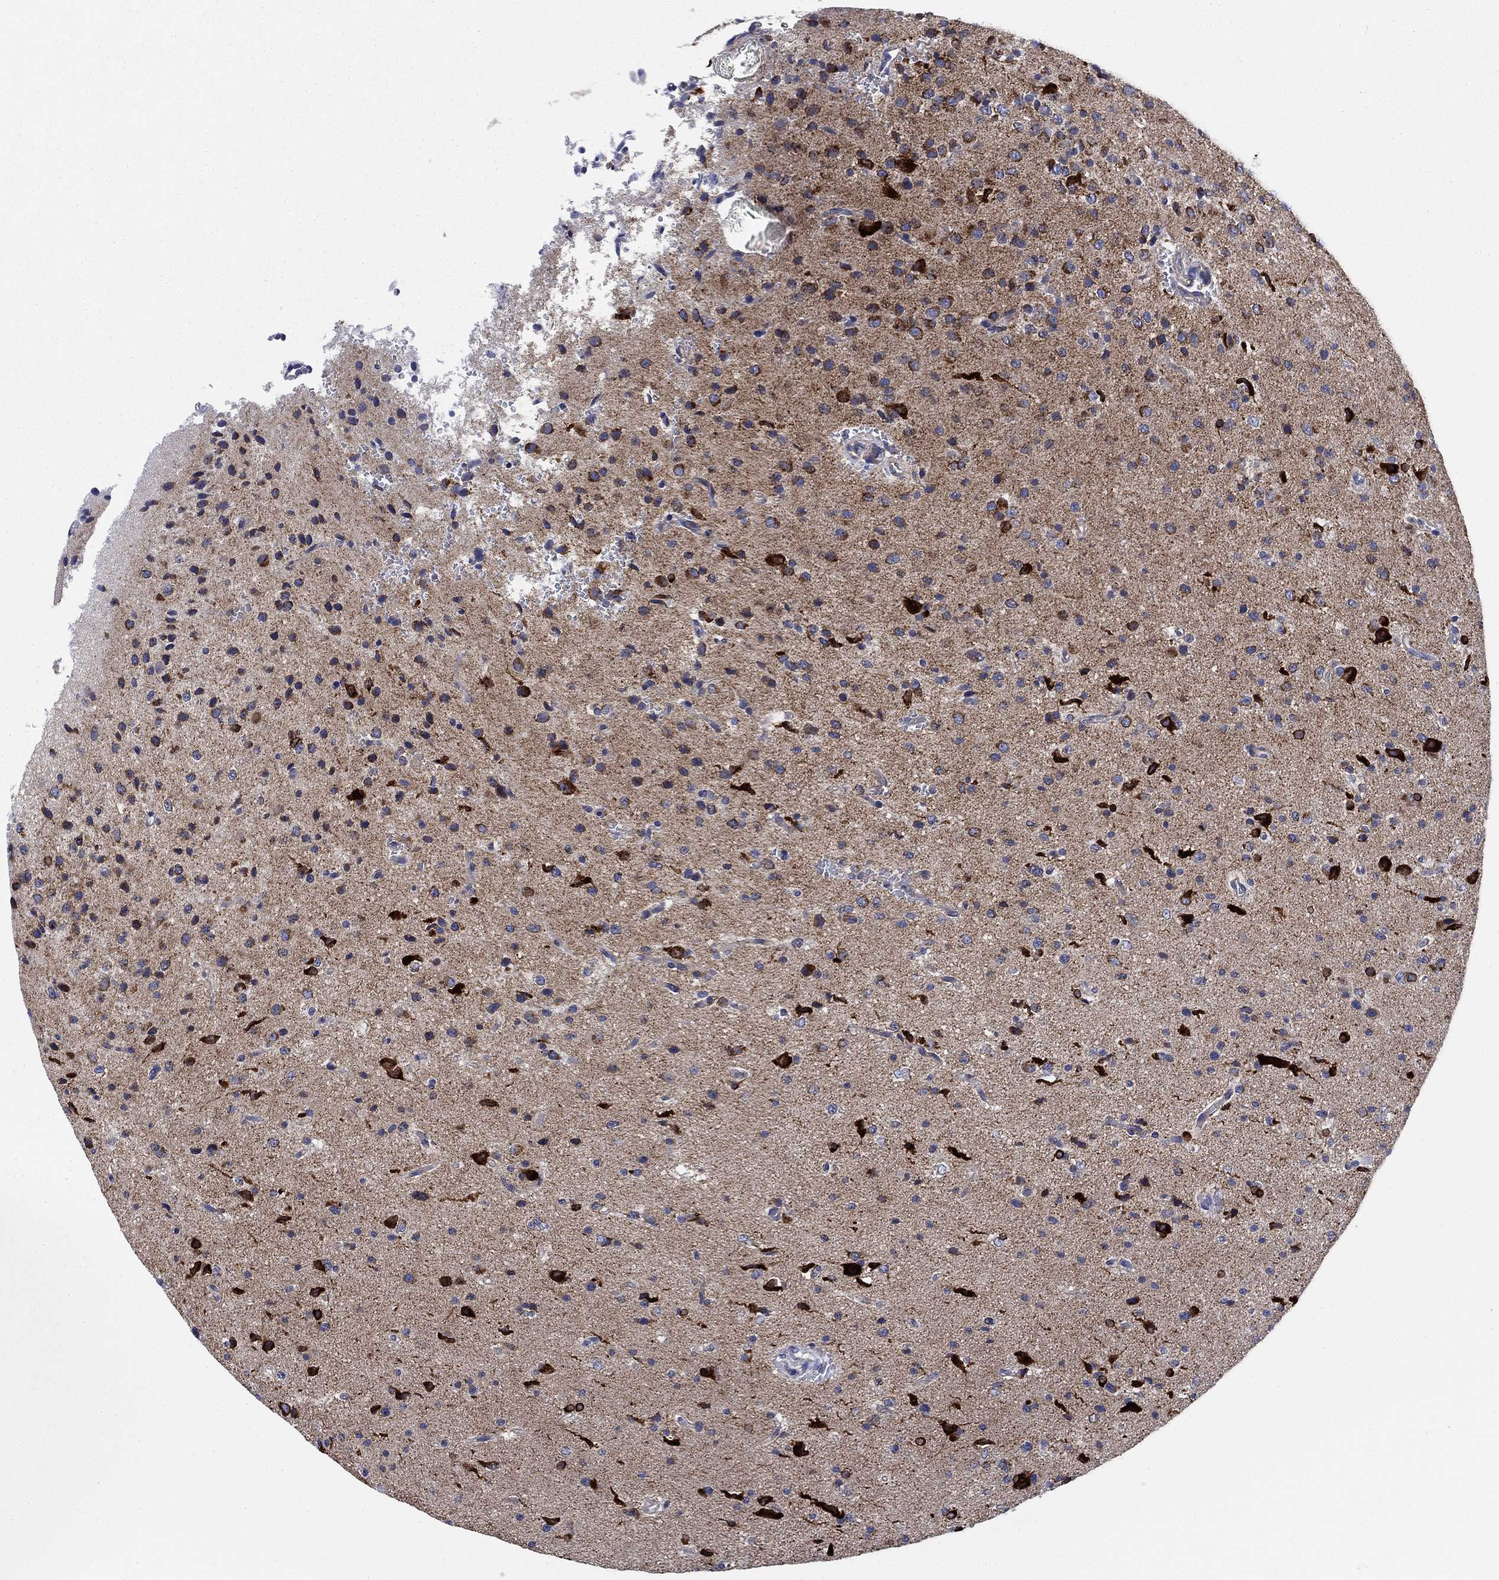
{"staining": {"intensity": "strong", "quantity": "25%-75%", "location": "cytoplasmic/membranous"}, "tissue": "glioma", "cell_type": "Tumor cells", "image_type": "cancer", "snomed": [{"axis": "morphology", "description": "Glioma, malignant, Low grade"}, {"axis": "topography", "description": "Brain"}], "caption": "A brown stain labels strong cytoplasmic/membranous staining of a protein in glioma tumor cells.", "gene": "NACAD", "patient": {"sex": "male", "age": 41}}